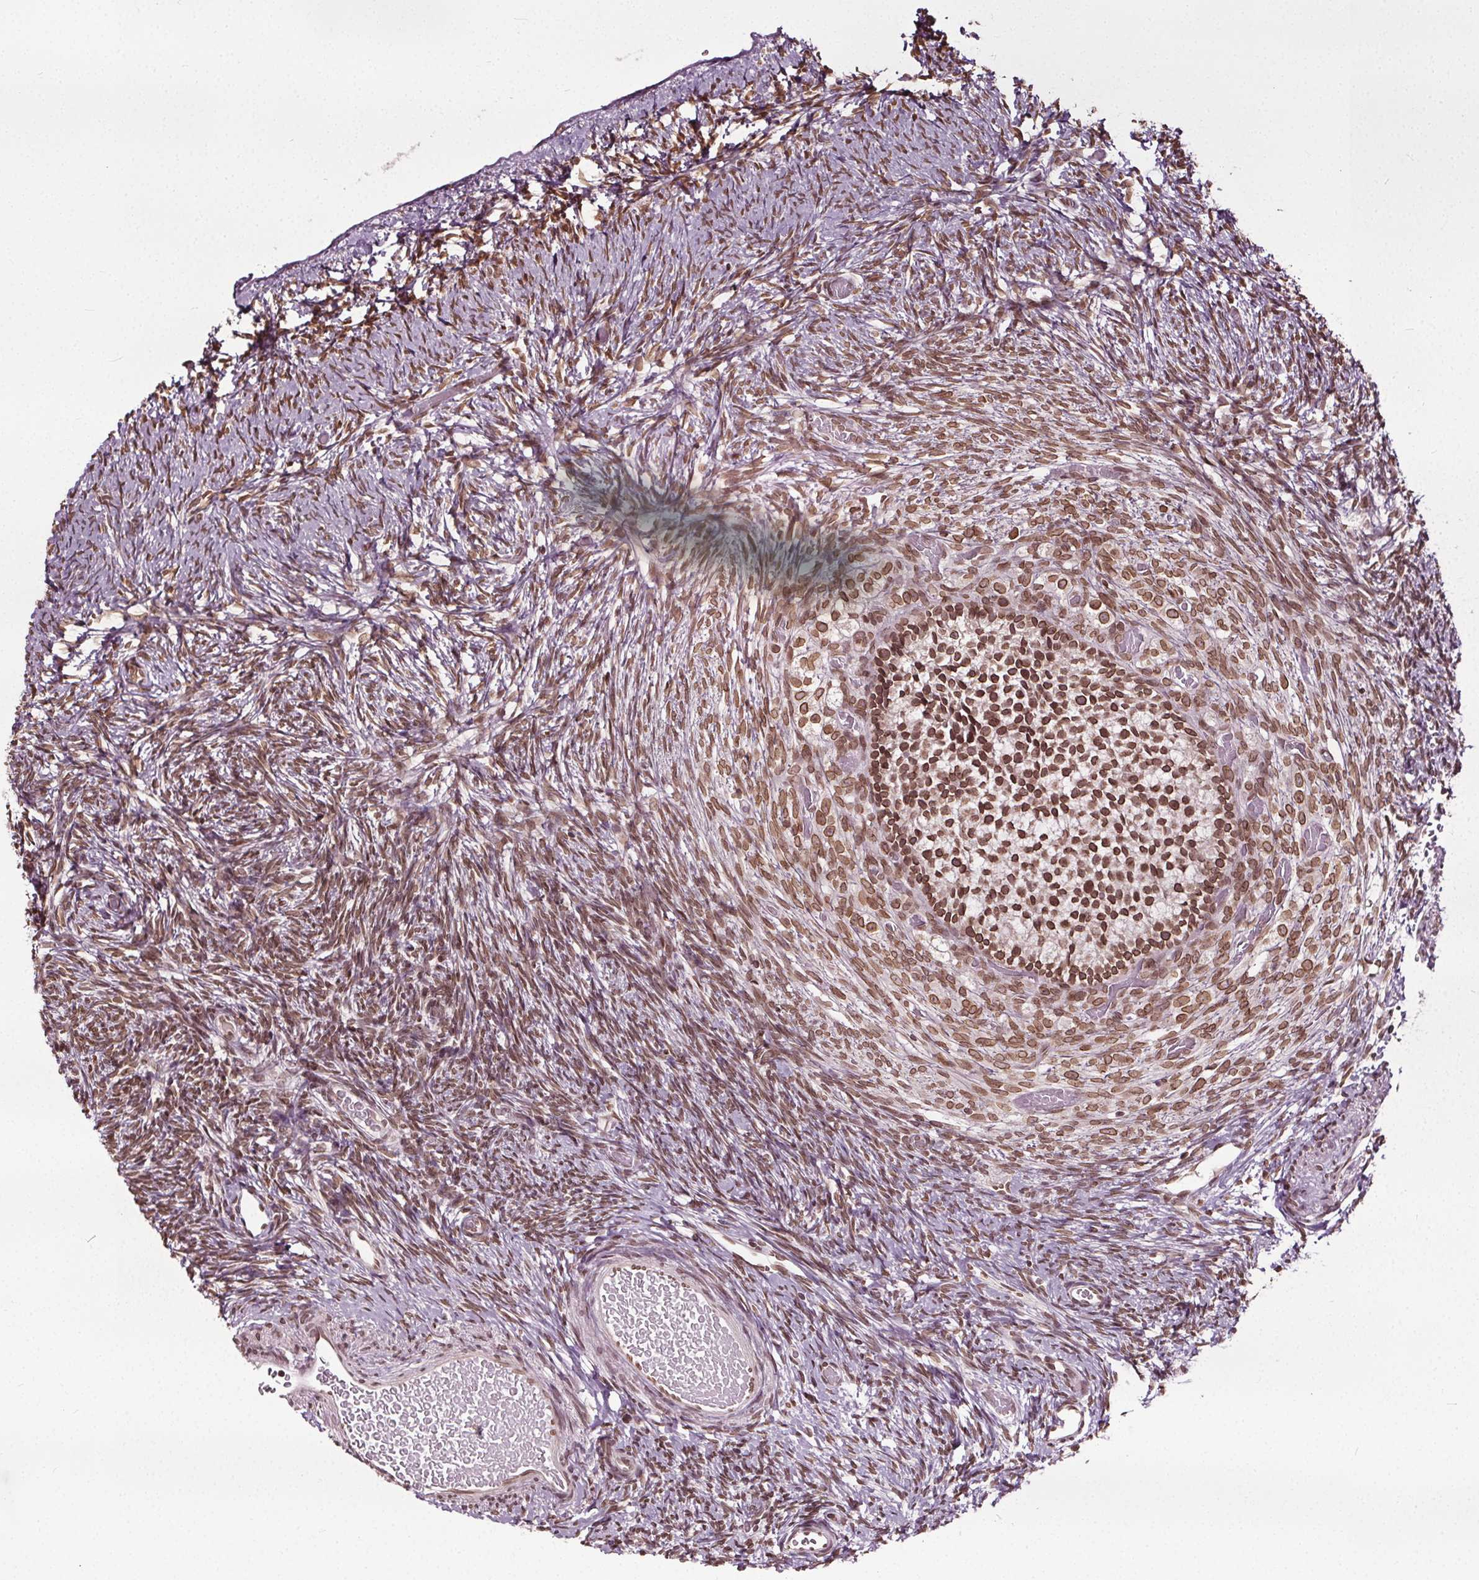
{"staining": {"intensity": "moderate", "quantity": ">75%", "location": "cytoplasmic/membranous,nuclear"}, "tissue": "ovary", "cell_type": "Ovarian stroma cells", "image_type": "normal", "snomed": [{"axis": "morphology", "description": "Normal tissue, NOS"}, {"axis": "topography", "description": "Ovary"}], "caption": "Unremarkable ovary exhibits moderate cytoplasmic/membranous,nuclear positivity in about >75% of ovarian stroma cells The protein is stained brown, and the nuclei are stained in blue (DAB (3,3'-diaminobenzidine) IHC with brightfield microscopy, high magnification)..", "gene": "TTC39C", "patient": {"sex": "female", "age": 39}}